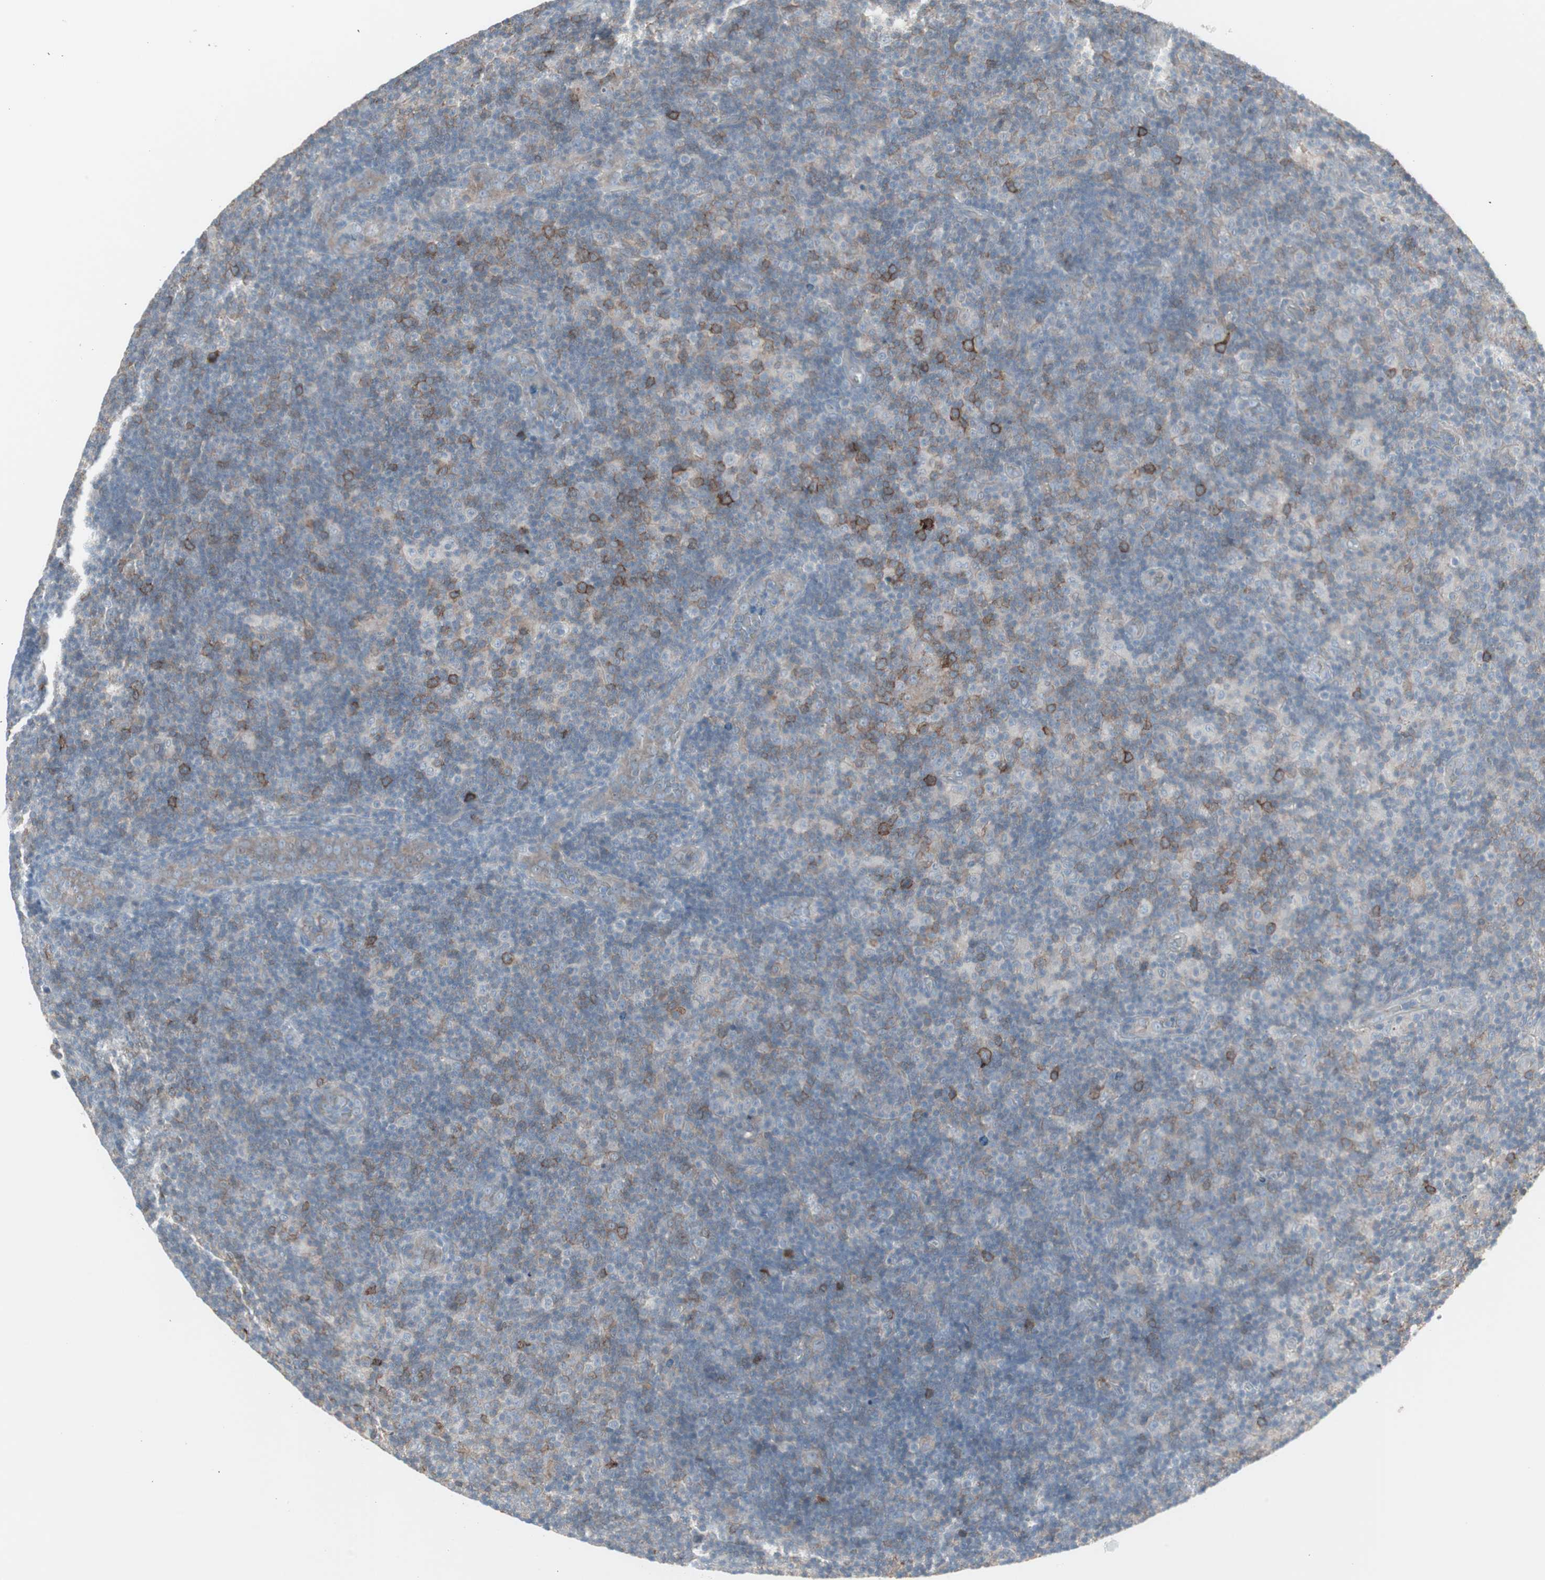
{"staining": {"intensity": "weak", "quantity": "<25%", "location": "cytoplasmic/membranous"}, "tissue": "lymphoma", "cell_type": "Tumor cells", "image_type": "cancer", "snomed": [{"axis": "morphology", "description": "Malignant lymphoma, non-Hodgkin's type, Low grade"}, {"axis": "topography", "description": "Lymph node"}], "caption": "DAB (3,3'-diaminobenzidine) immunohistochemical staining of lymphoma shows no significant positivity in tumor cells.", "gene": "ZSCAN32", "patient": {"sex": "male", "age": 83}}